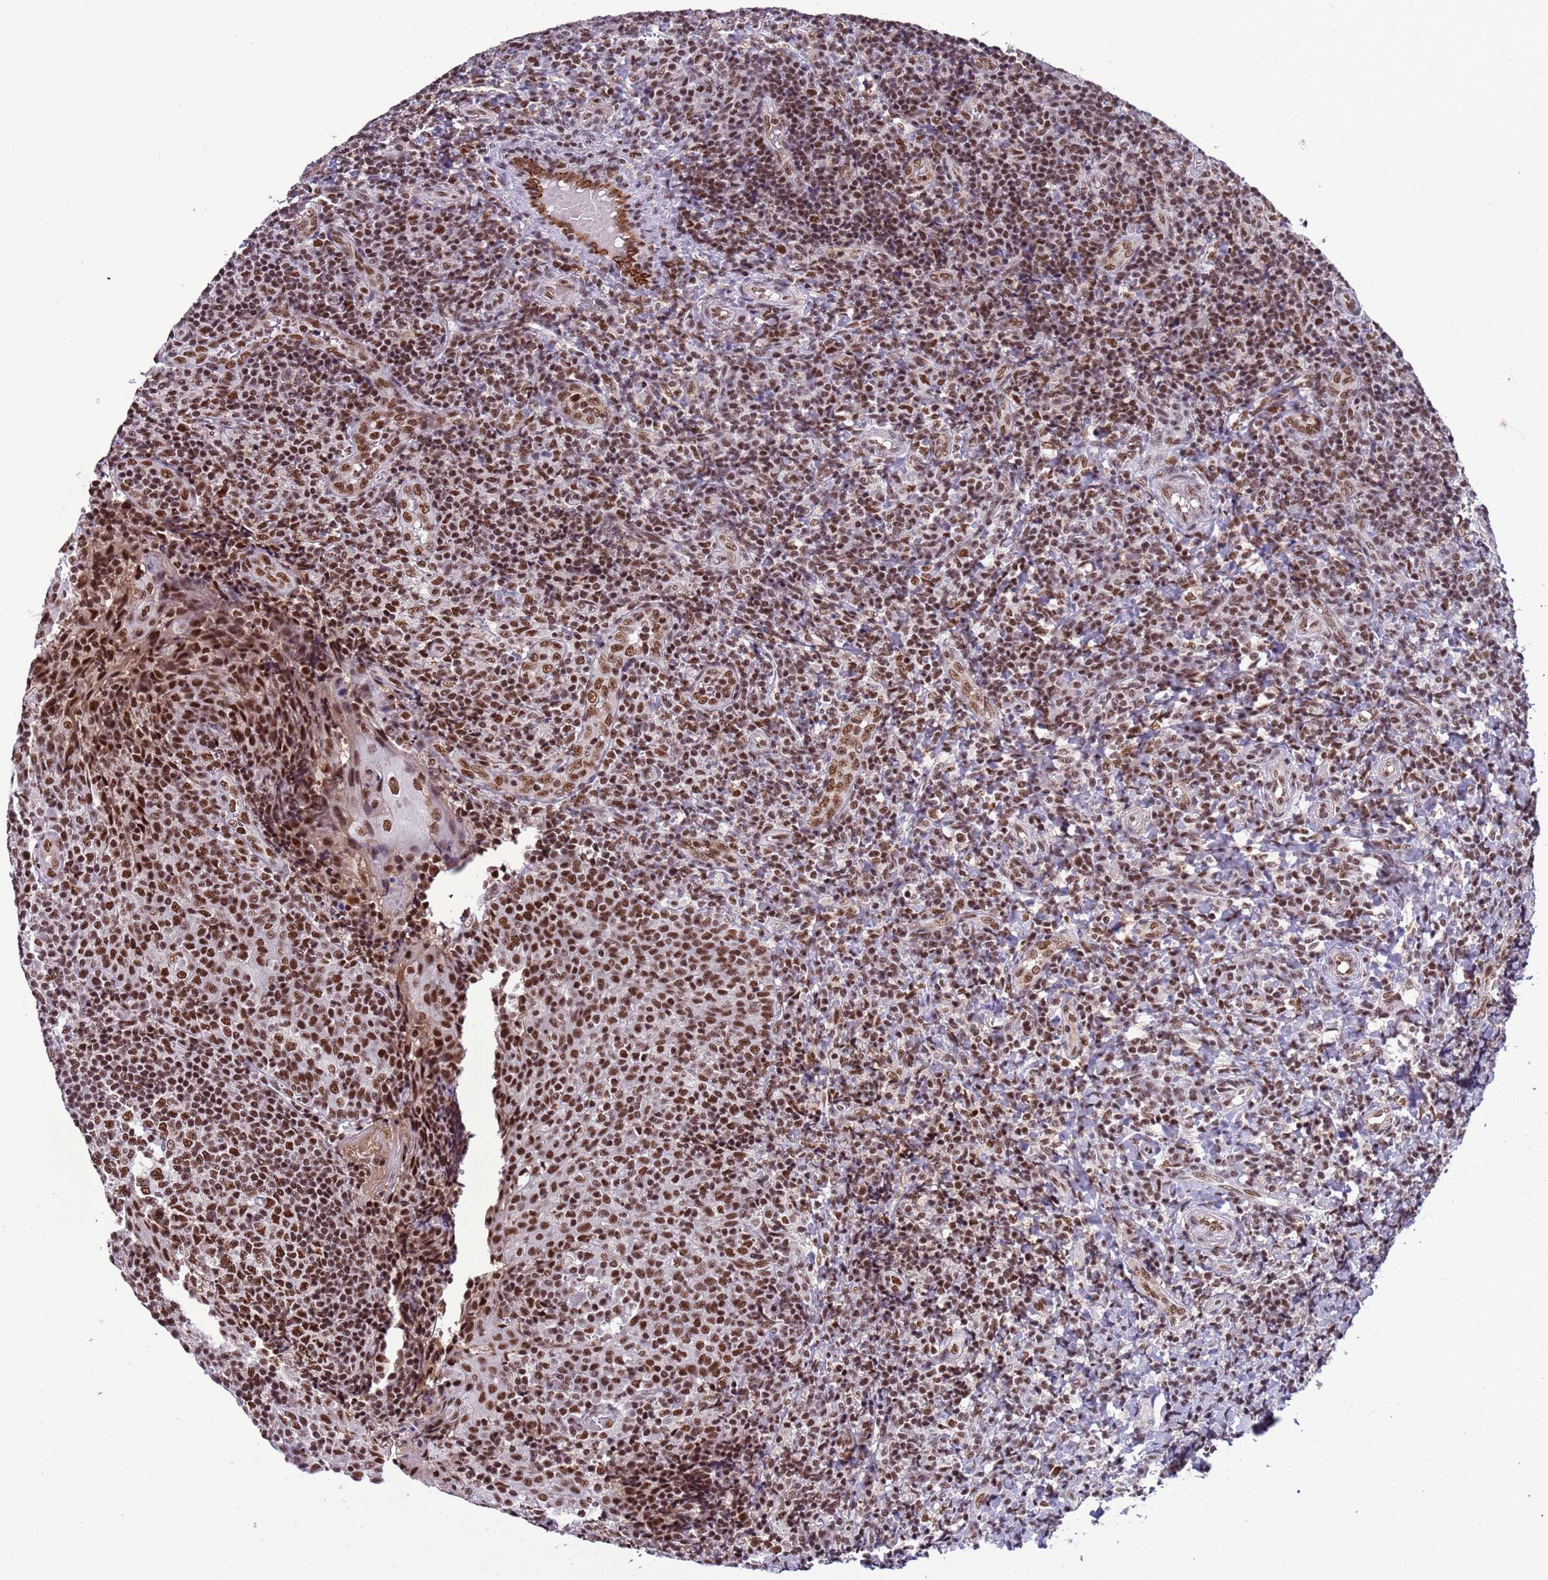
{"staining": {"intensity": "strong", "quantity": ">75%", "location": "nuclear"}, "tissue": "tonsil", "cell_type": "Germinal center cells", "image_type": "normal", "snomed": [{"axis": "morphology", "description": "Normal tissue, NOS"}, {"axis": "topography", "description": "Tonsil"}], "caption": "A high amount of strong nuclear positivity is appreciated in about >75% of germinal center cells in benign tonsil. The protein is shown in brown color, while the nuclei are stained blue.", "gene": "SRRT", "patient": {"sex": "female", "age": 19}}